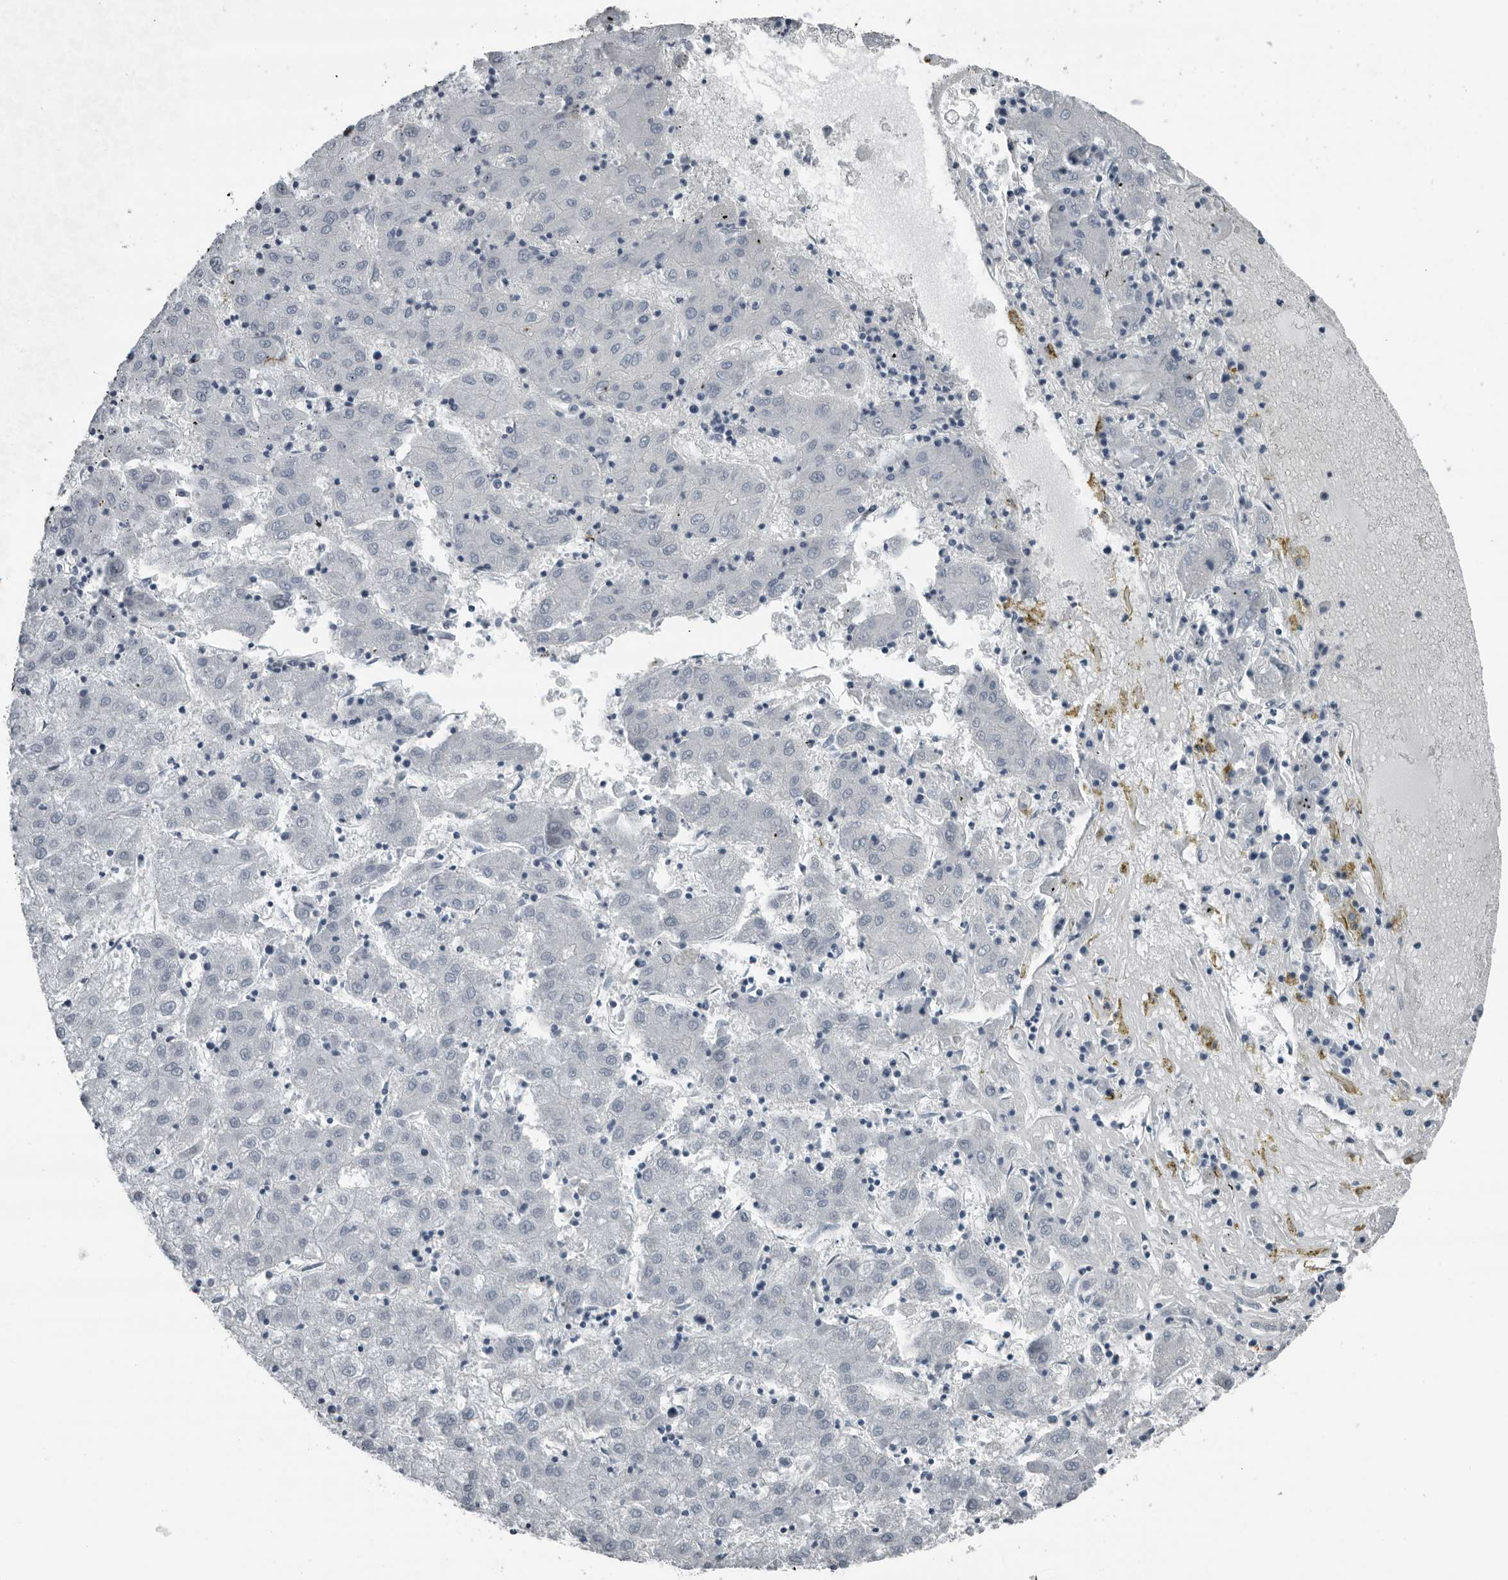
{"staining": {"intensity": "negative", "quantity": "none", "location": "none"}, "tissue": "liver cancer", "cell_type": "Tumor cells", "image_type": "cancer", "snomed": [{"axis": "morphology", "description": "Carcinoma, Hepatocellular, NOS"}, {"axis": "topography", "description": "Liver"}], "caption": "Tumor cells are negative for brown protein staining in liver cancer (hepatocellular carcinoma).", "gene": "PRSS1", "patient": {"sex": "male", "age": 72}}